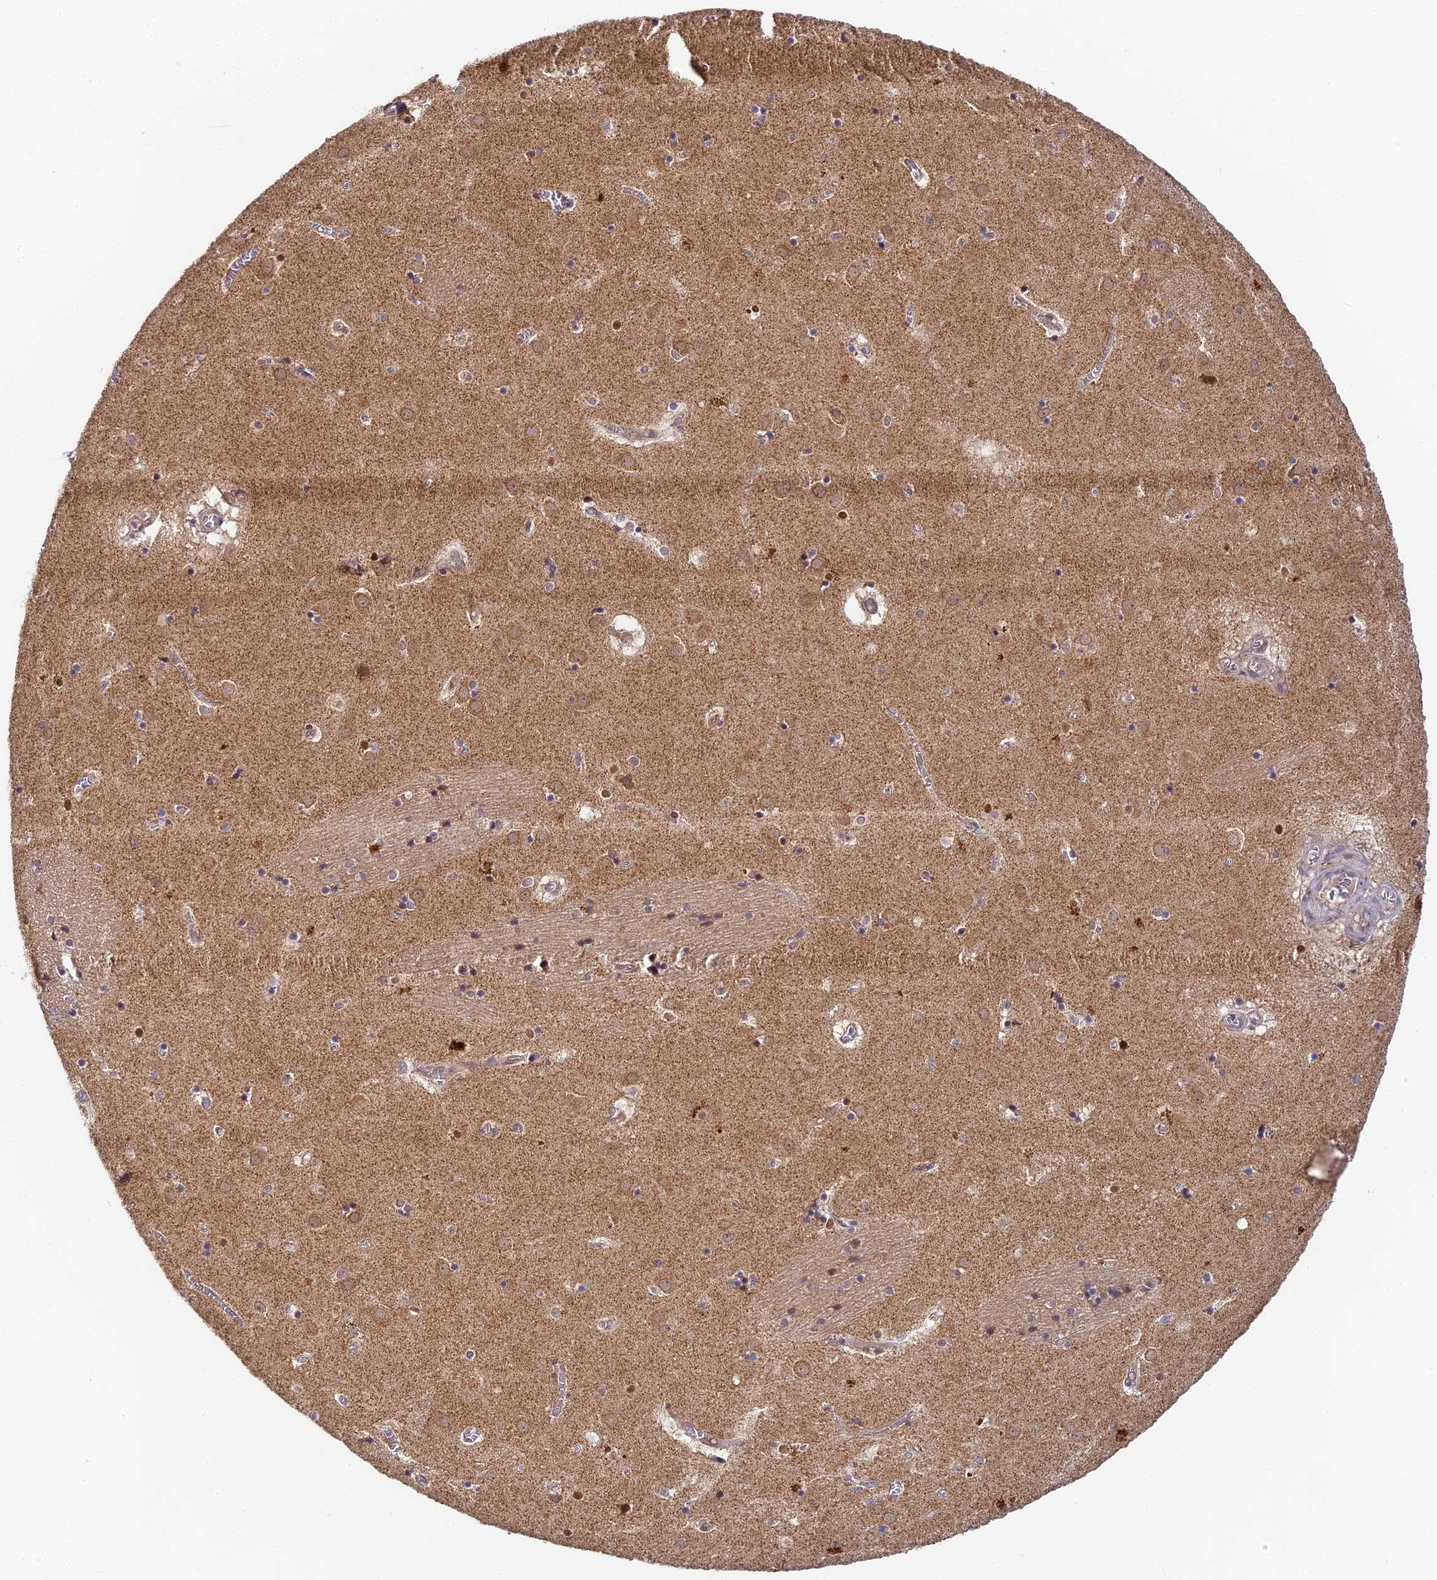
{"staining": {"intensity": "moderate", "quantity": "<25%", "location": "cytoplasmic/membranous,nuclear"}, "tissue": "caudate", "cell_type": "Glial cells", "image_type": "normal", "snomed": [{"axis": "morphology", "description": "Normal tissue, NOS"}, {"axis": "topography", "description": "Lateral ventricle wall"}], "caption": "Brown immunohistochemical staining in benign human caudate shows moderate cytoplasmic/membranous,nuclear positivity in about <25% of glial cells. Nuclei are stained in blue.", "gene": "DNAAF10", "patient": {"sex": "male", "age": 70}}